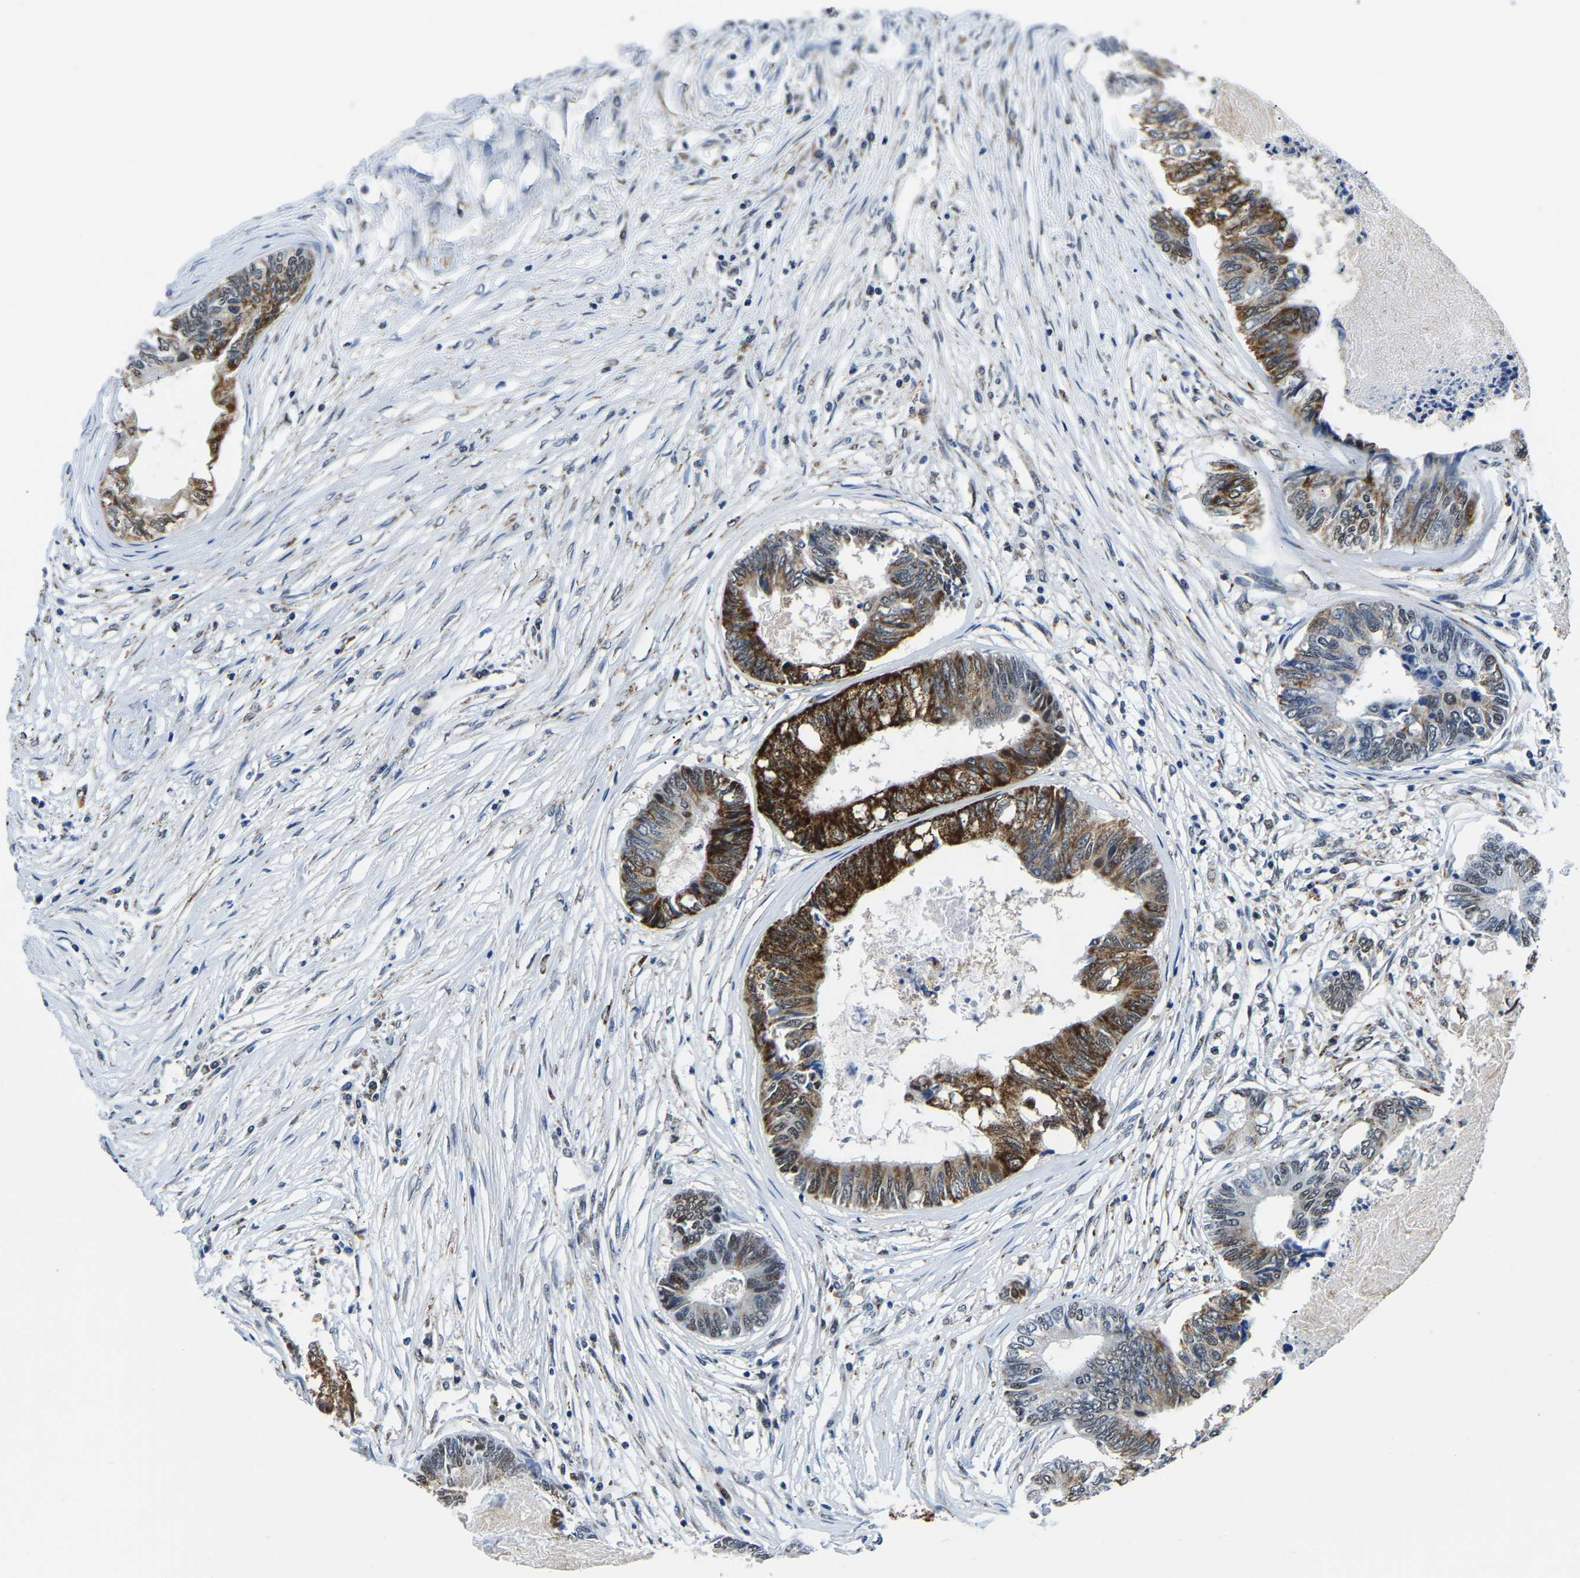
{"staining": {"intensity": "strong", "quantity": "25%-75%", "location": "cytoplasmic/membranous,nuclear"}, "tissue": "colorectal cancer", "cell_type": "Tumor cells", "image_type": "cancer", "snomed": [{"axis": "morphology", "description": "Adenocarcinoma, NOS"}, {"axis": "topography", "description": "Rectum"}], "caption": "Protein expression analysis of adenocarcinoma (colorectal) reveals strong cytoplasmic/membranous and nuclear expression in about 25%-75% of tumor cells. (brown staining indicates protein expression, while blue staining denotes nuclei).", "gene": "BNIP3L", "patient": {"sex": "male", "age": 63}}